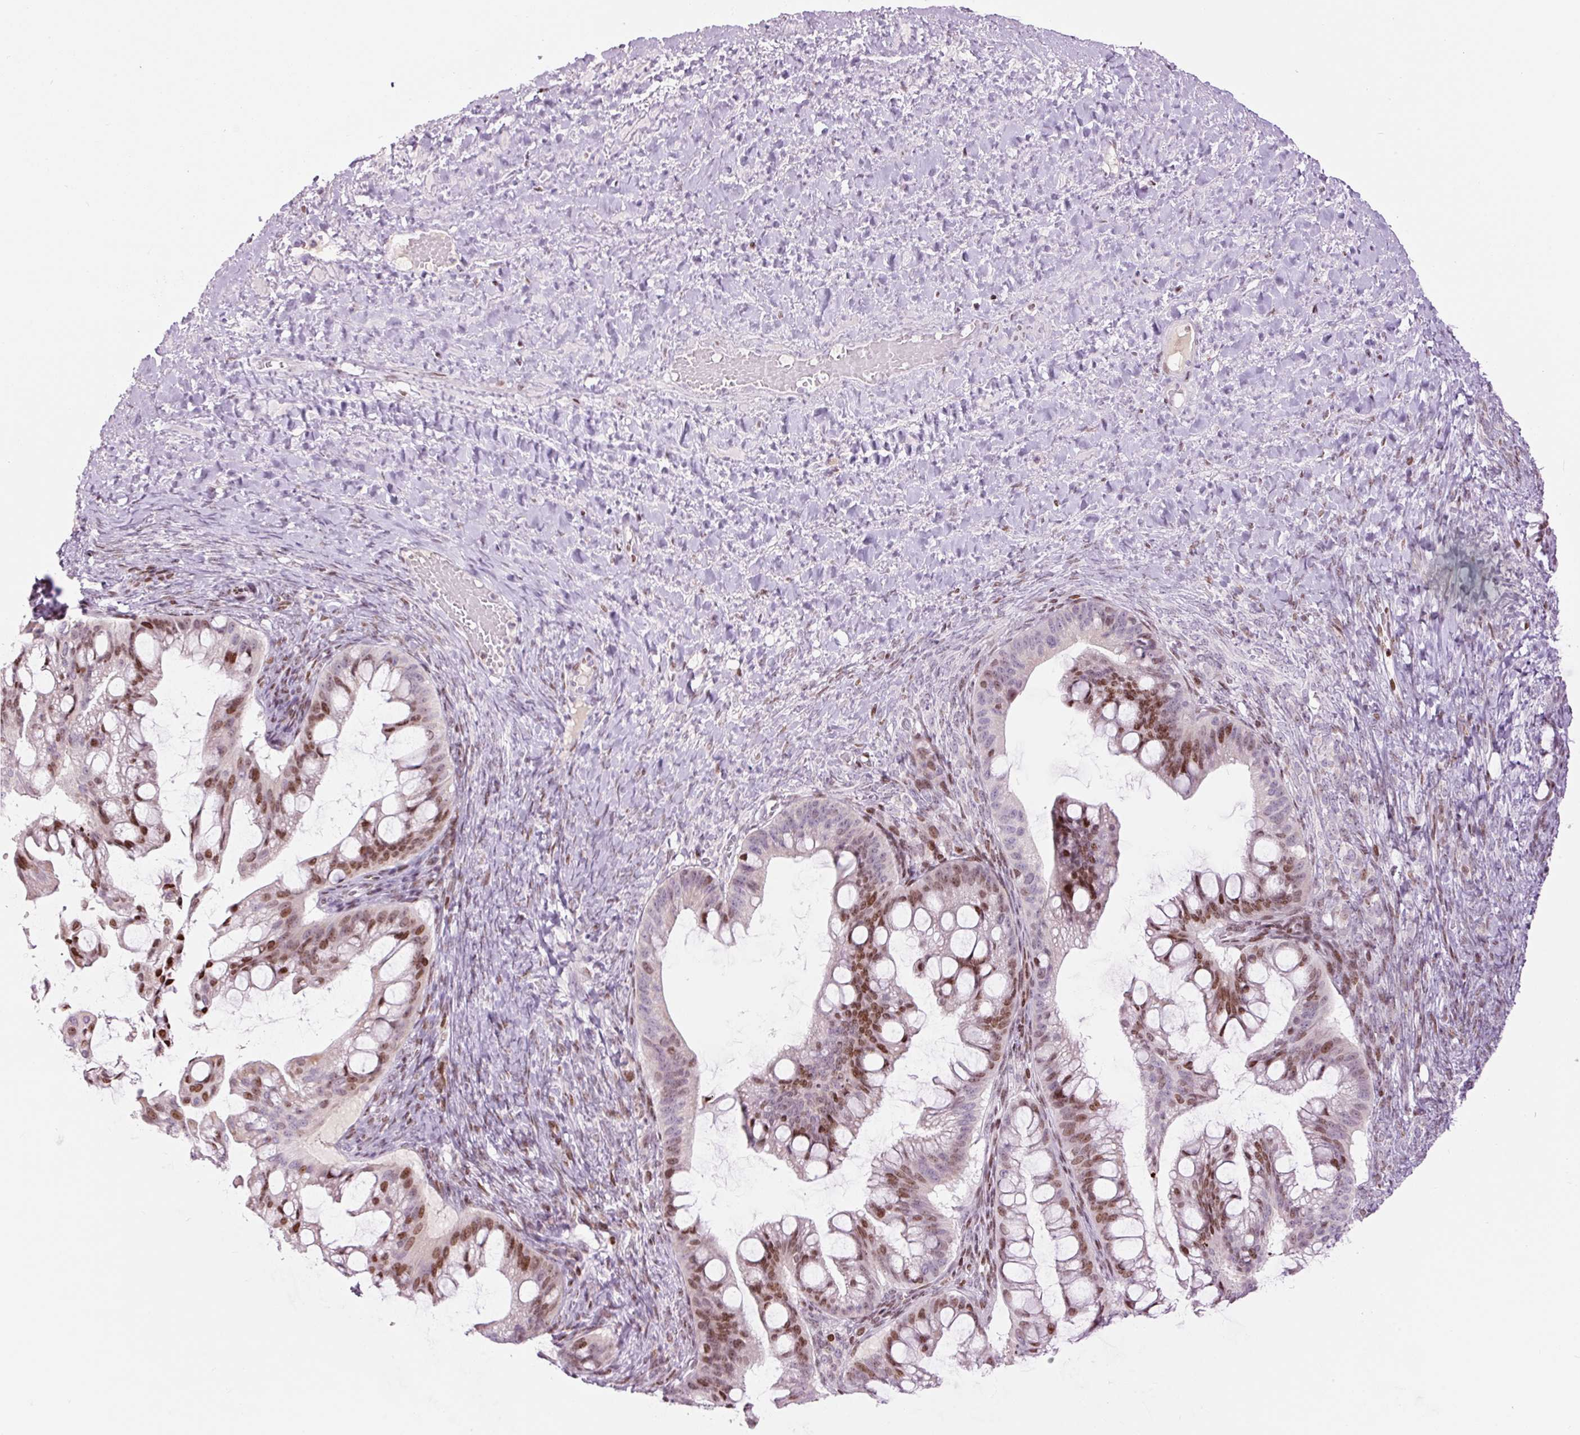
{"staining": {"intensity": "moderate", "quantity": "25%-75%", "location": "nuclear"}, "tissue": "ovarian cancer", "cell_type": "Tumor cells", "image_type": "cancer", "snomed": [{"axis": "morphology", "description": "Cystadenocarcinoma, mucinous, NOS"}, {"axis": "topography", "description": "Ovary"}], "caption": "Immunohistochemical staining of mucinous cystadenocarcinoma (ovarian) reveals medium levels of moderate nuclear protein expression in about 25%-75% of tumor cells.", "gene": "TMEM177", "patient": {"sex": "female", "age": 73}}